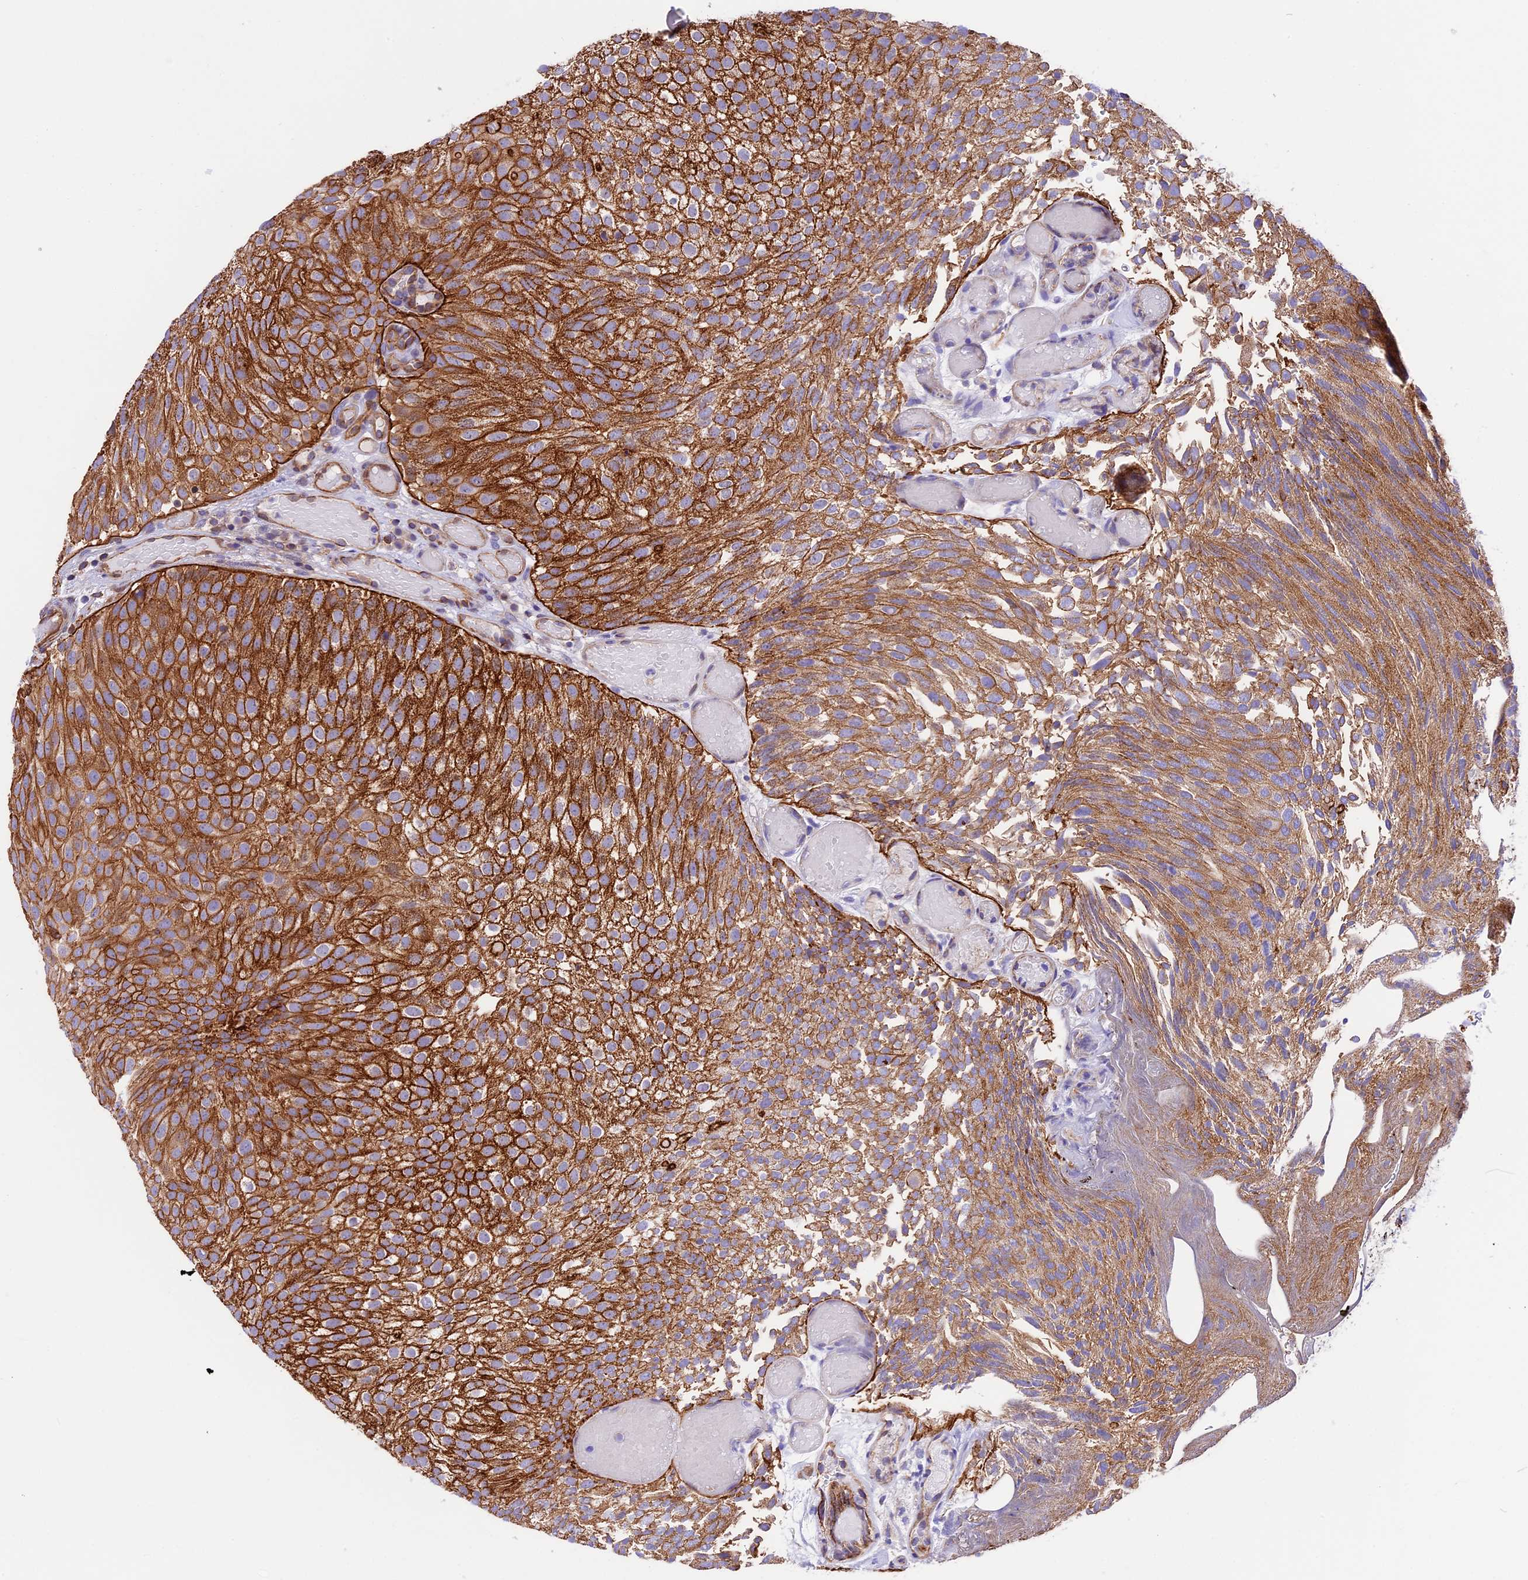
{"staining": {"intensity": "strong", "quantity": ">75%", "location": "cytoplasmic/membranous"}, "tissue": "urothelial cancer", "cell_type": "Tumor cells", "image_type": "cancer", "snomed": [{"axis": "morphology", "description": "Urothelial carcinoma, Low grade"}, {"axis": "topography", "description": "Urinary bladder"}], "caption": "The image shows staining of urothelial cancer, revealing strong cytoplasmic/membranous protein positivity (brown color) within tumor cells. Nuclei are stained in blue.", "gene": "R3HDM4", "patient": {"sex": "male", "age": 78}}